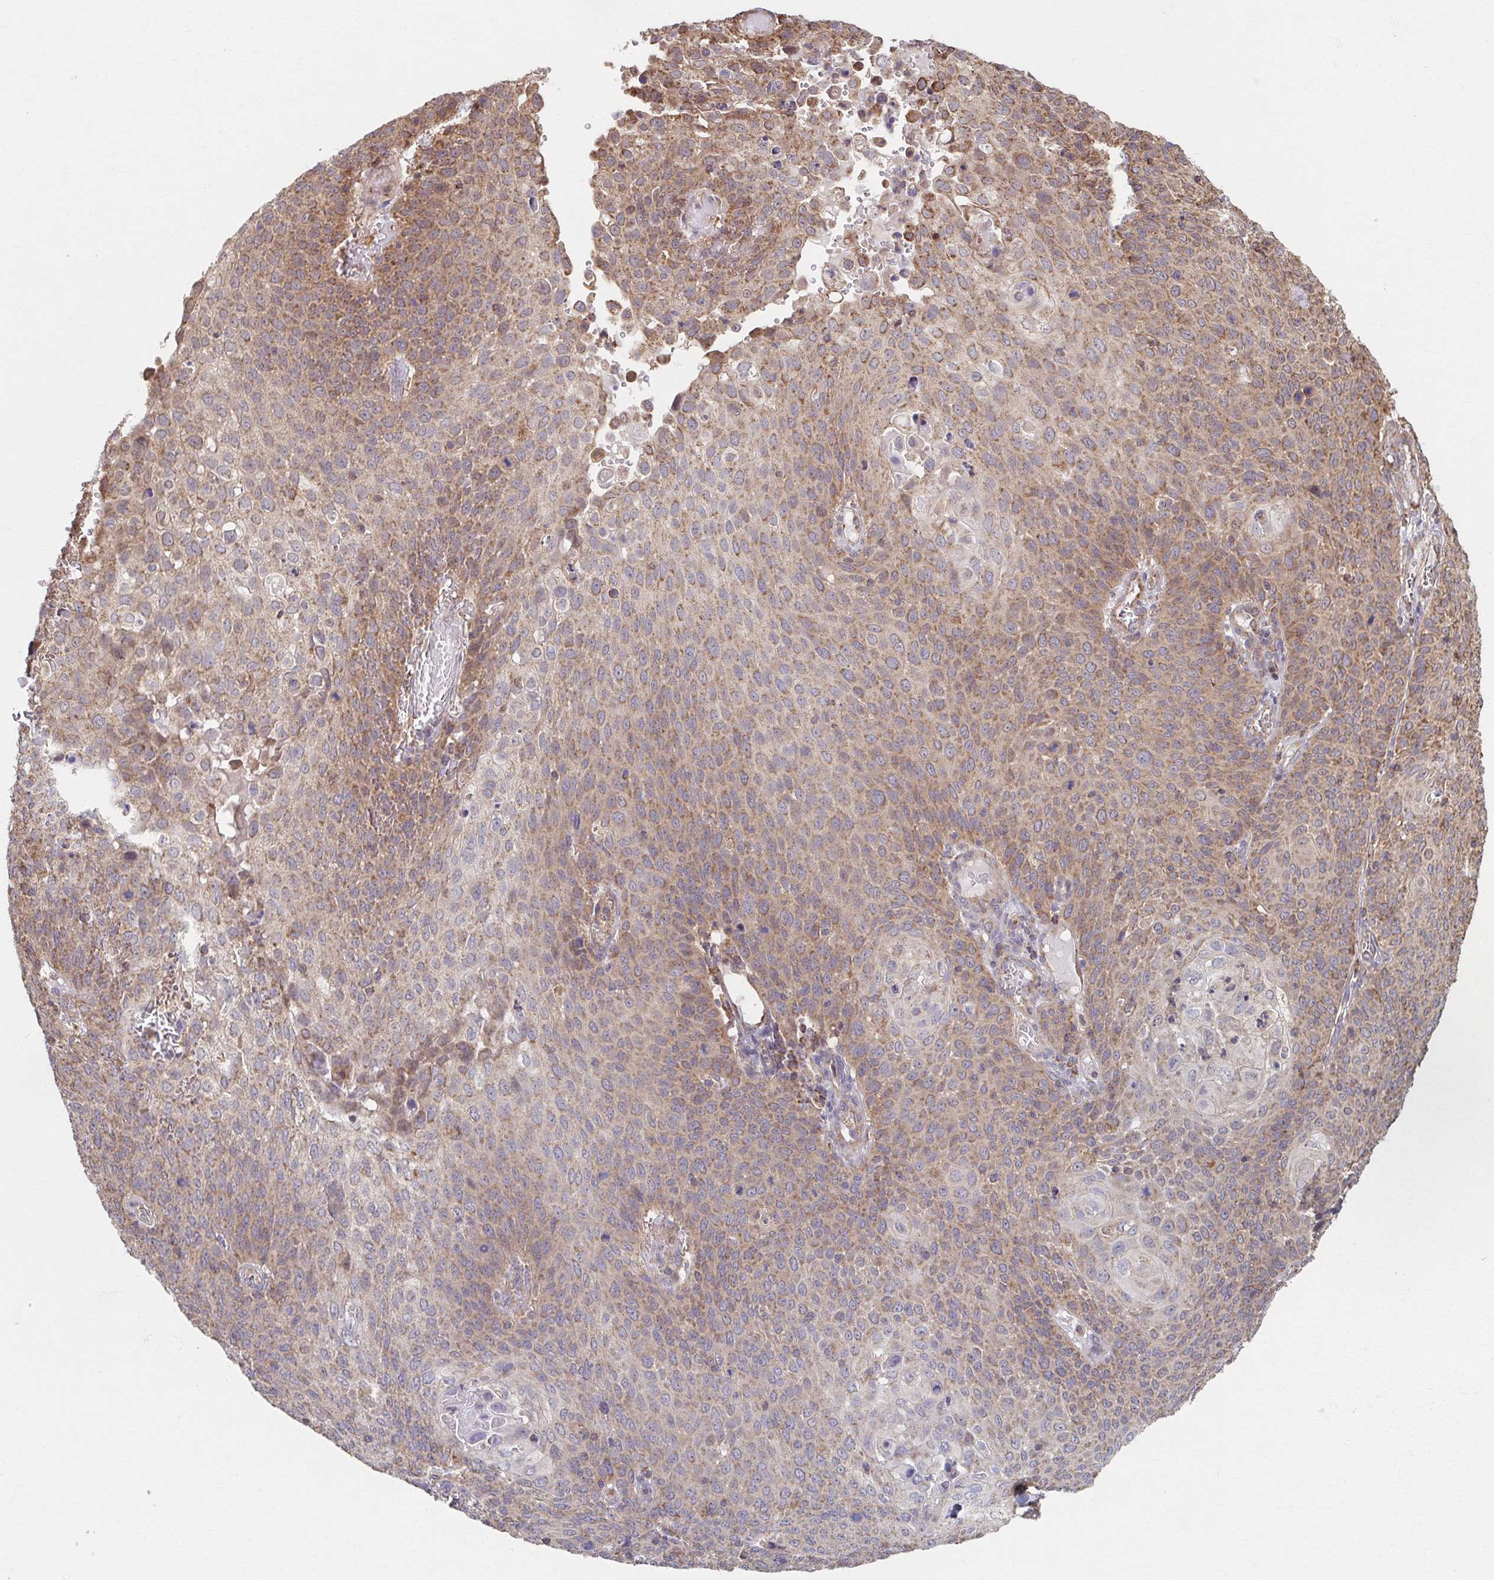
{"staining": {"intensity": "moderate", "quantity": "25%-75%", "location": "cytoplasmic/membranous"}, "tissue": "cervical cancer", "cell_type": "Tumor cells", "image_type": "cancer", "snomed": [{"axis": "morphology", "description": "Squamous cell carcinoma, NOS"}, {"axis": "topography", "description": "Cervix"}], "caption": "The image shows immunohistochemical staining of cervical cancer. There is moderate cytoplasmic/membranous expression is seen in approximately 25%-75% of tumor cells.", "gene": "KLHL34", "patient": {"sex": "female", "age": 65}}